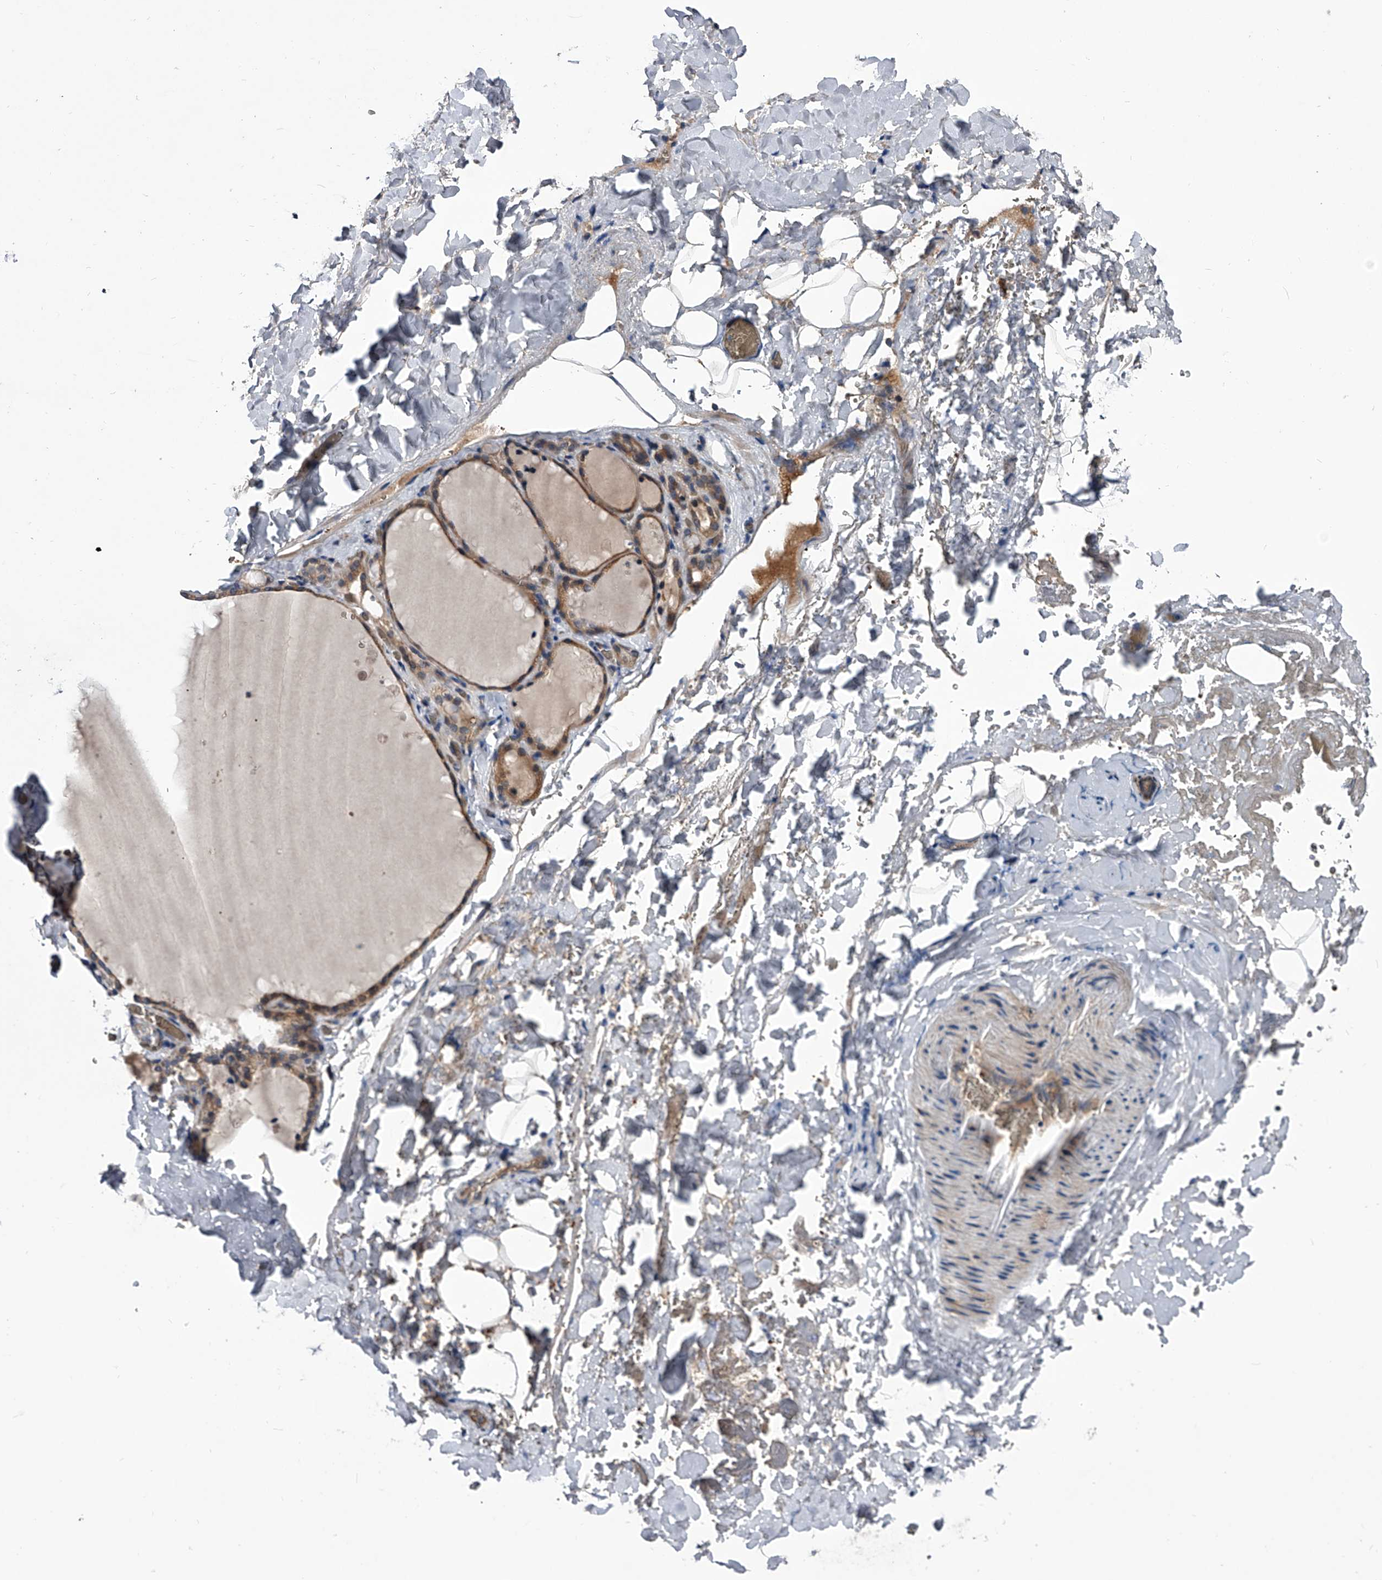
{"staining": {"intensity": "weak", "quantity": "25%-75%", "location": "cytoplasmic/membranous"}, "tissue": "thyroid gland", "cell_type": "Glandular cells", "image_type": "normal", "snomed": [{"axis": "morphology", "description": "Normal tissue, NOS"}, {"axis": "topography", "description": "Thyroid gland"}], "caption": "Immunohistochemistry (IHC) image of normal thyroid gland: thyroid gland stained using IHC shows low levels of weak protein expression localized specifically in the cytoplasmic/membranous of glandular cells, appearing as a cytoplasmic/membranous brown color.", "gene": "ZNF30", "patient": {"sex": "female", "age": 22}}